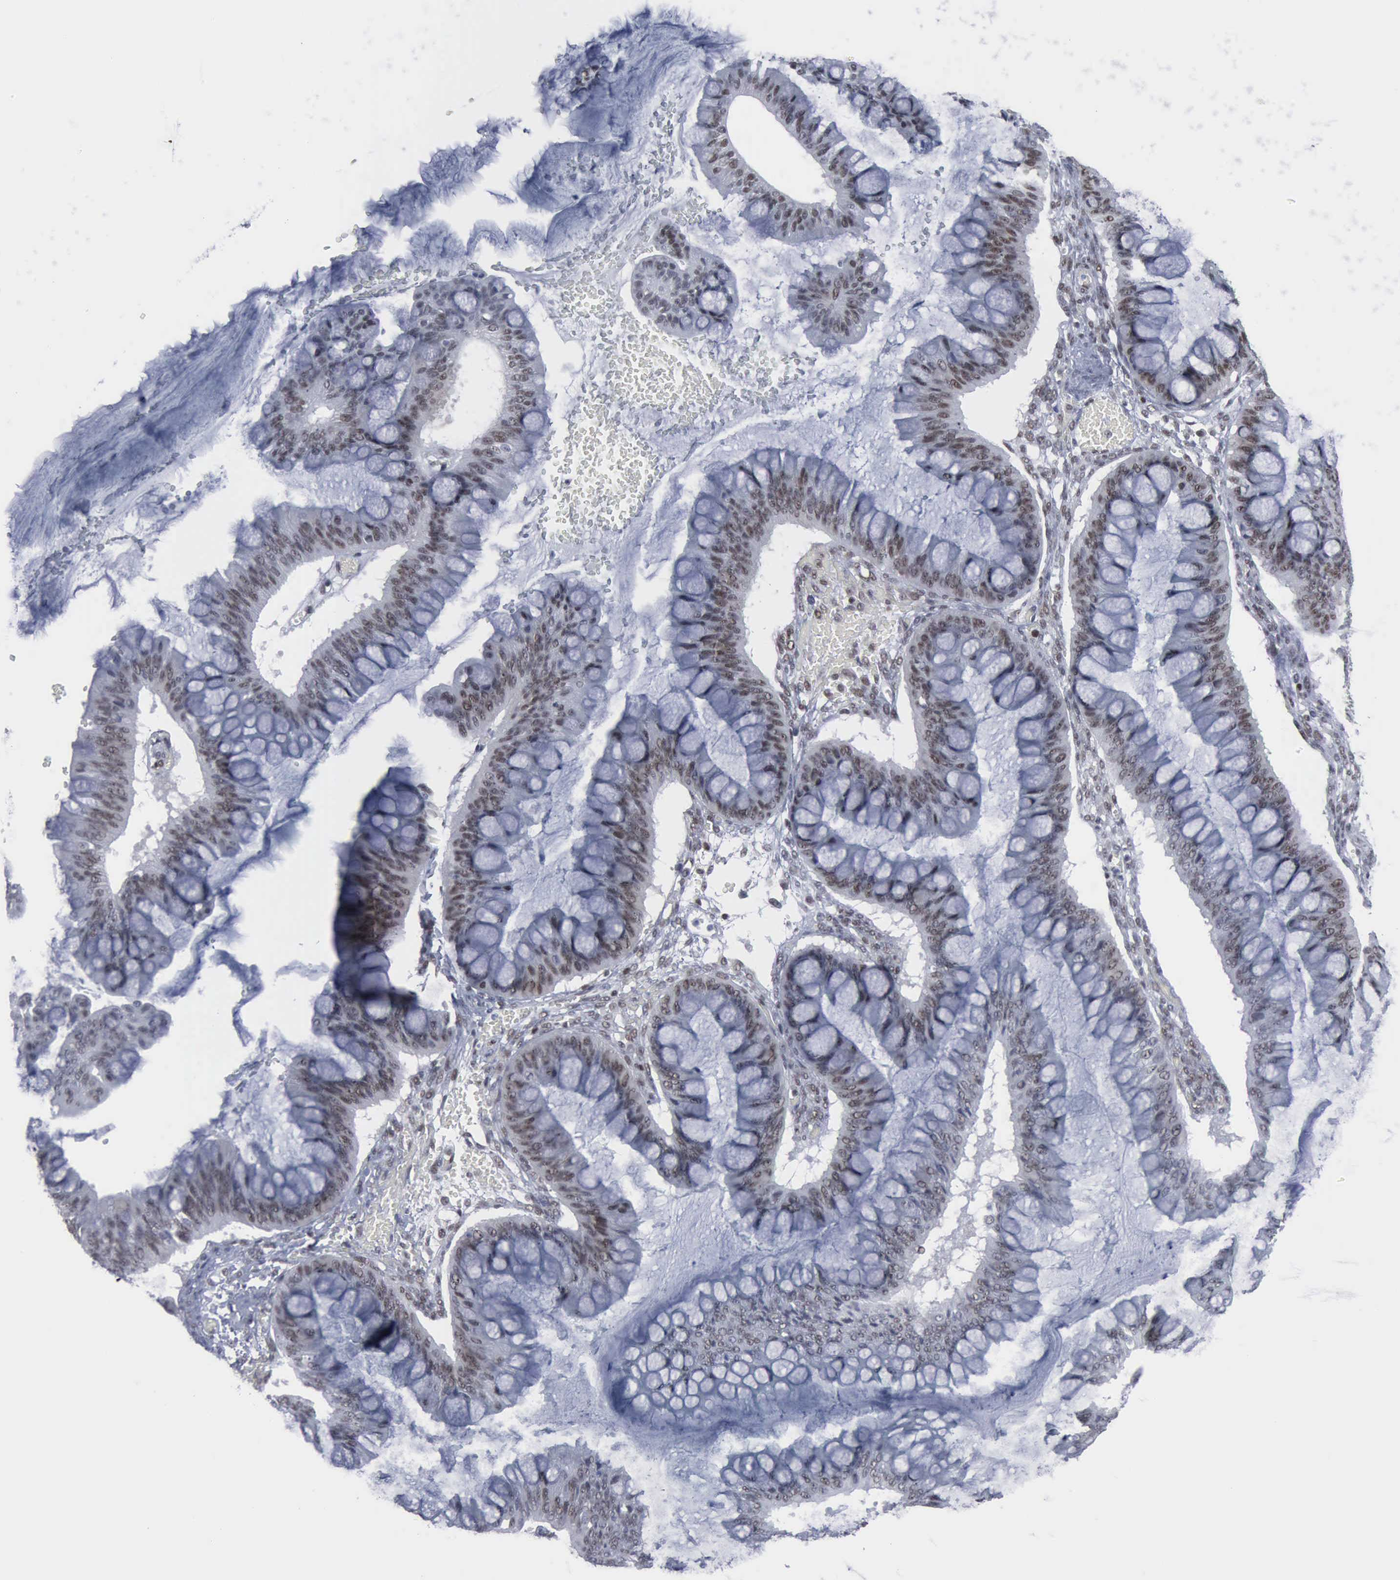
{"staining": {"intensity": "moderate", "quantity": ">75%", "location": "nuclear"}, "tissue": "ovarian cancer", "cell_type": "Tumor cells", "image_type": "cancer", "snomed": [{"axis": "morphology", "description": "Cystadenocarcinoma, mucinous, NOS"}, {"axis": "topography", "description": "Ovary"}], "caption": "Immunohistochemistry (IHC) photomicrograph of ovarian mucinous cystadenocarcinoma stained for a protein (brown), which displays medium levels of moderate nuclear expression in approximately >75% of tumor cells.", "gene": "XPA", "patient": {"sex": "female", "age": 73}}